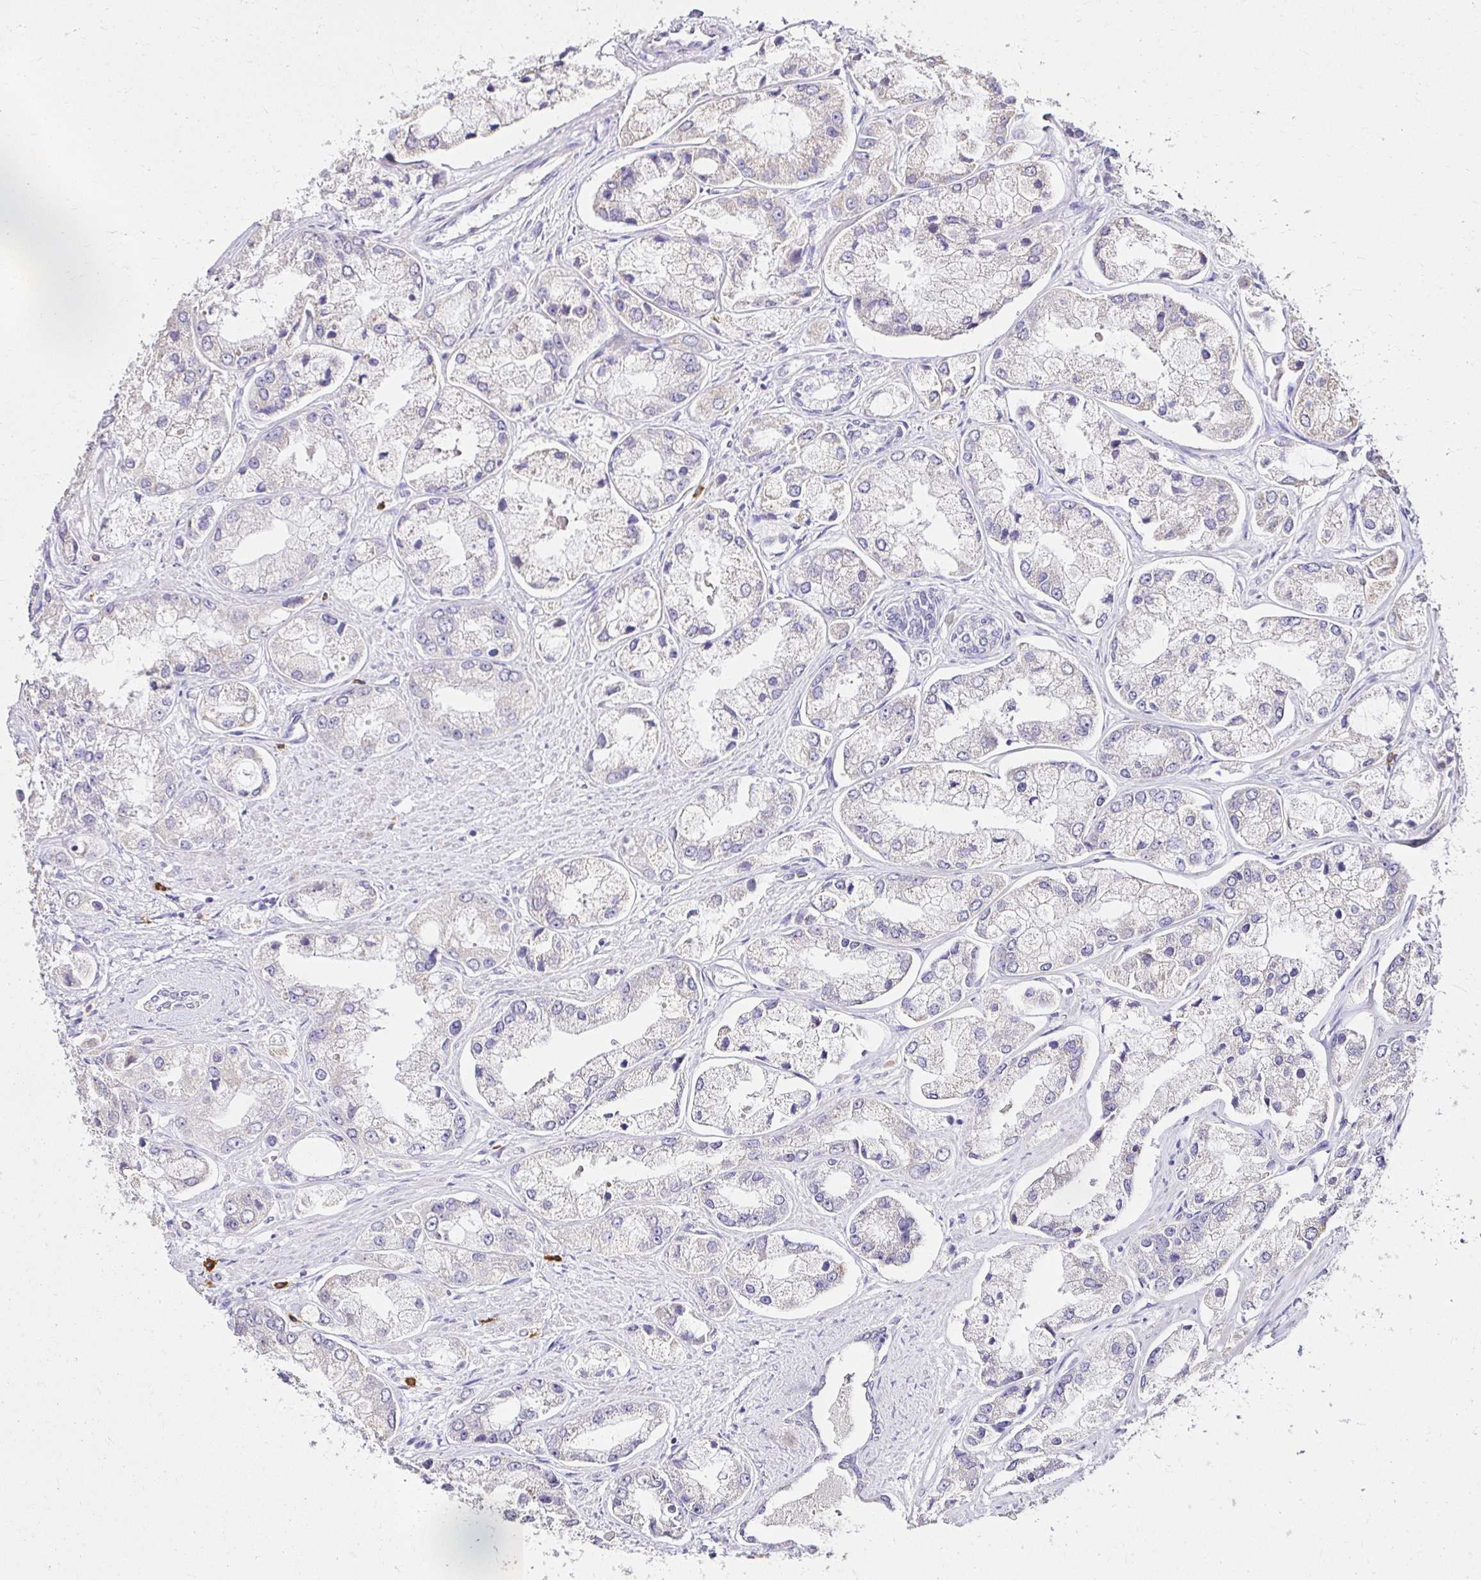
{"staining": {"intensity": "weak", "quantity": "<25%", "location": "cytoplasmic/membranous"}, "tissue": "prostate cancer", "cell_type": "Tumor cells", "image_type": "cancer", "snomed": [{"axis": "morphology", "description": "Adenocarcinoma, Low grade"}, {"axis": "topography", "description": "Prostate"}], "caption": "This is an immunohistochemistry (IHC) micrograph of prostate cancer (low-grade adenocarcinoma). There is no positivity in tumor cells.", "gene": "KIAA1210", "patient": {"sex": "male", "age": 69}}